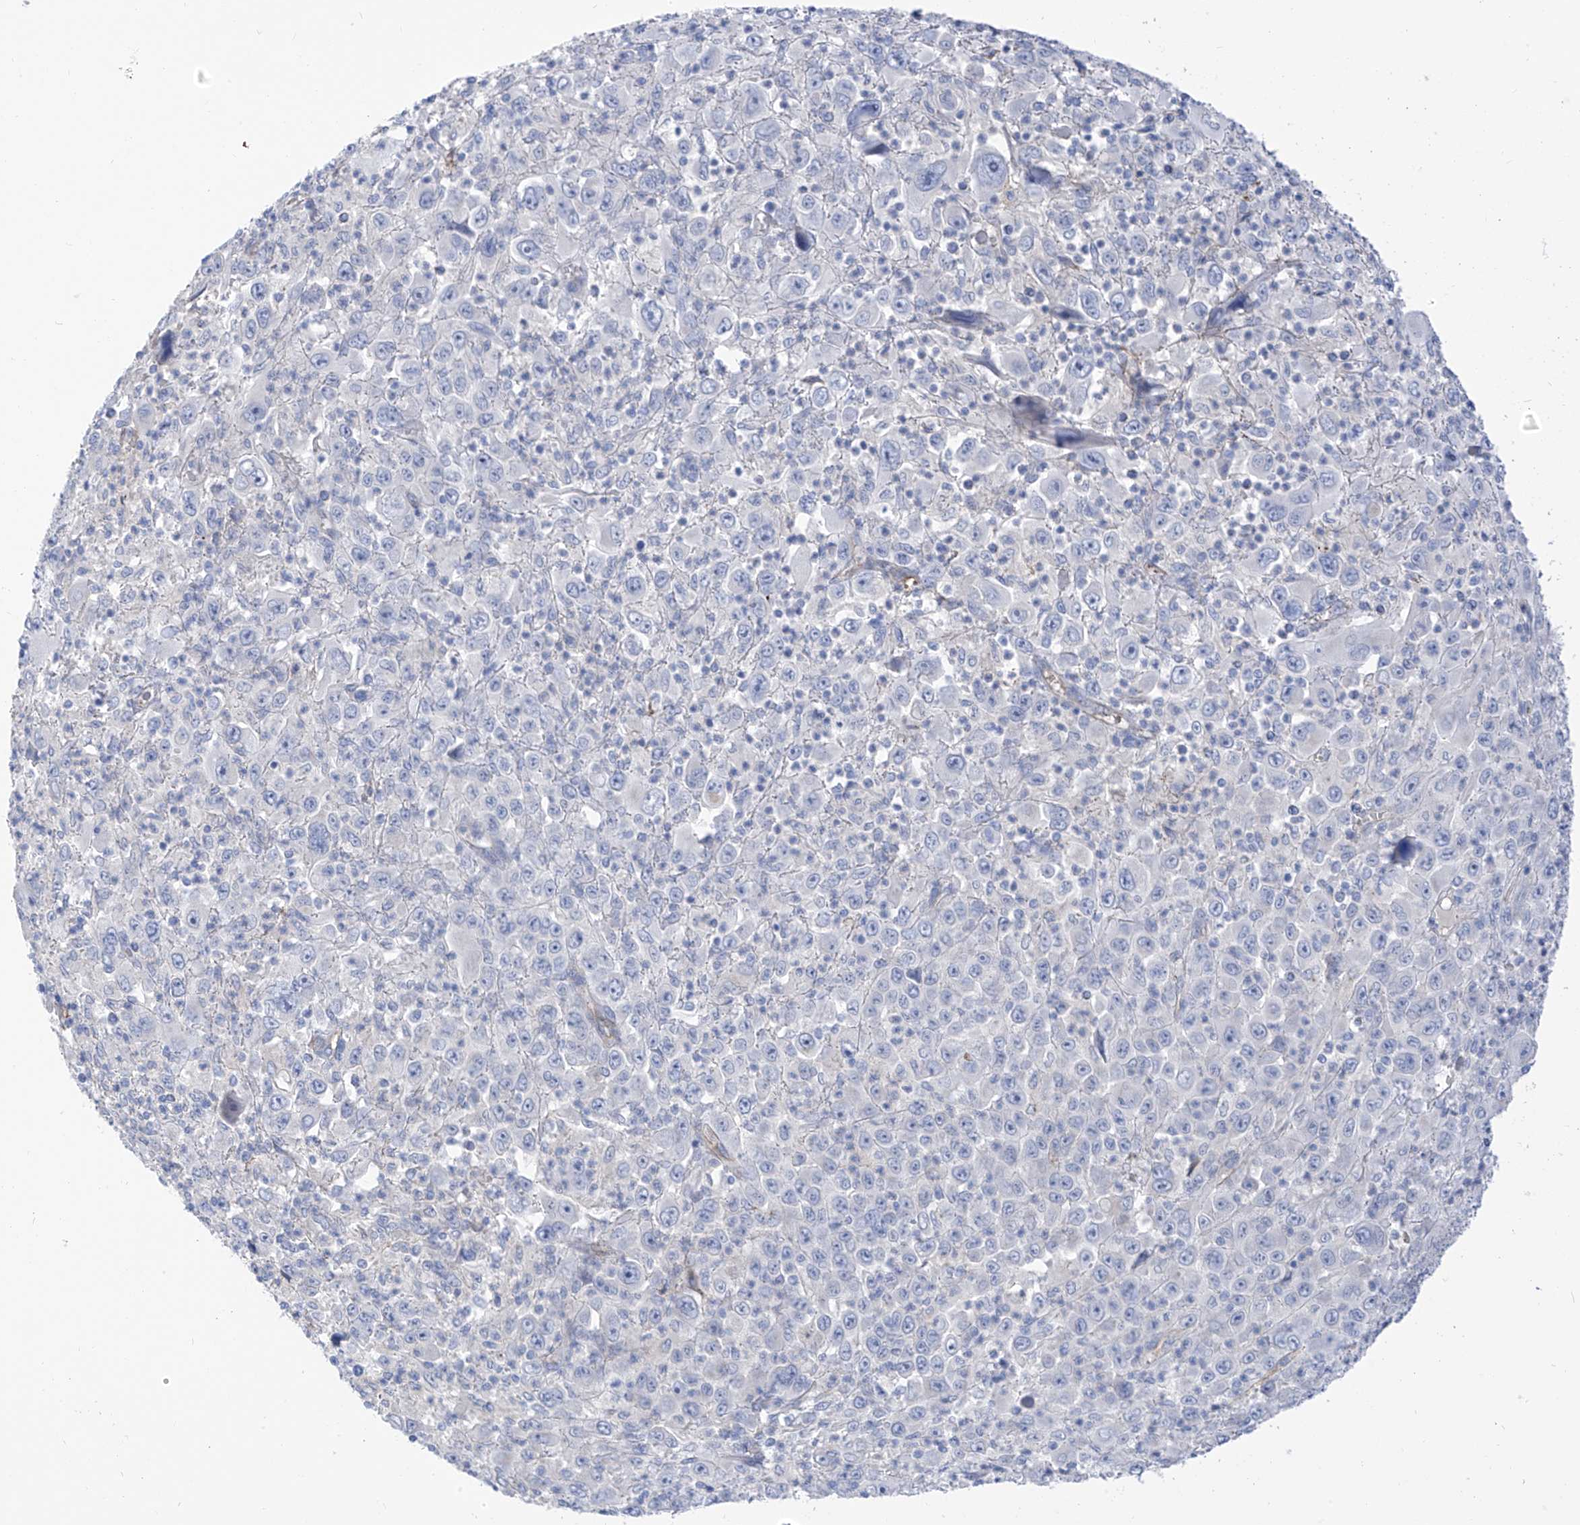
{"staining": {"intensity": "negative", "quantity": "none", "location": "none"}, "tissue": "melanoma", "cell_type": "Tumor cells", "image_type": "cancer", "snomed": [{"axis": "morphology", "description": "Malignant melanoma, Metastatic site"}, {"axis": "topography", "description": "Skin"}], "caption": "IHC of malignant melanoma (metastatic site) demonstrates no positivity in tumor cells.", "gene": "ITGA9", "patient": {"sex": "female", "age": 56}}